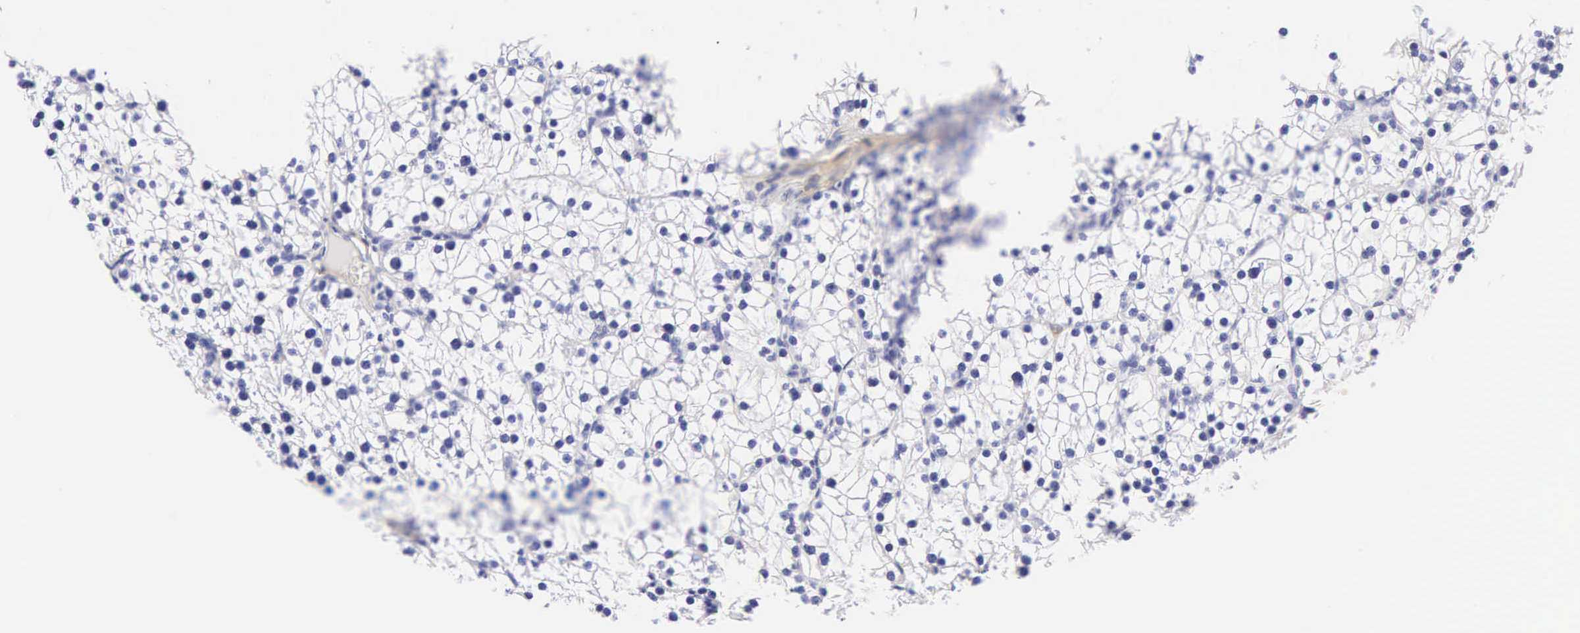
{"staining": {"intensity": "negative", "quantity": "none", "location": "none"}, "tissue": "parathyroid gland", "cell_type": "Glandular cells", "image_type": "normal", "snomed": [{"axis": "morphology", "description": "Normal tissue, NOS"}, {"axis": "topography", "description": "Parathyroid gland"}], "caption": "Parathyroid gland was stained to show a protein in brown. There is no significant staining in glandular cells. (DAB immunohistochemistry (IHC), high magnification).", "gene": "CNN1", "patient": {"sex": "female", "age": 54}}